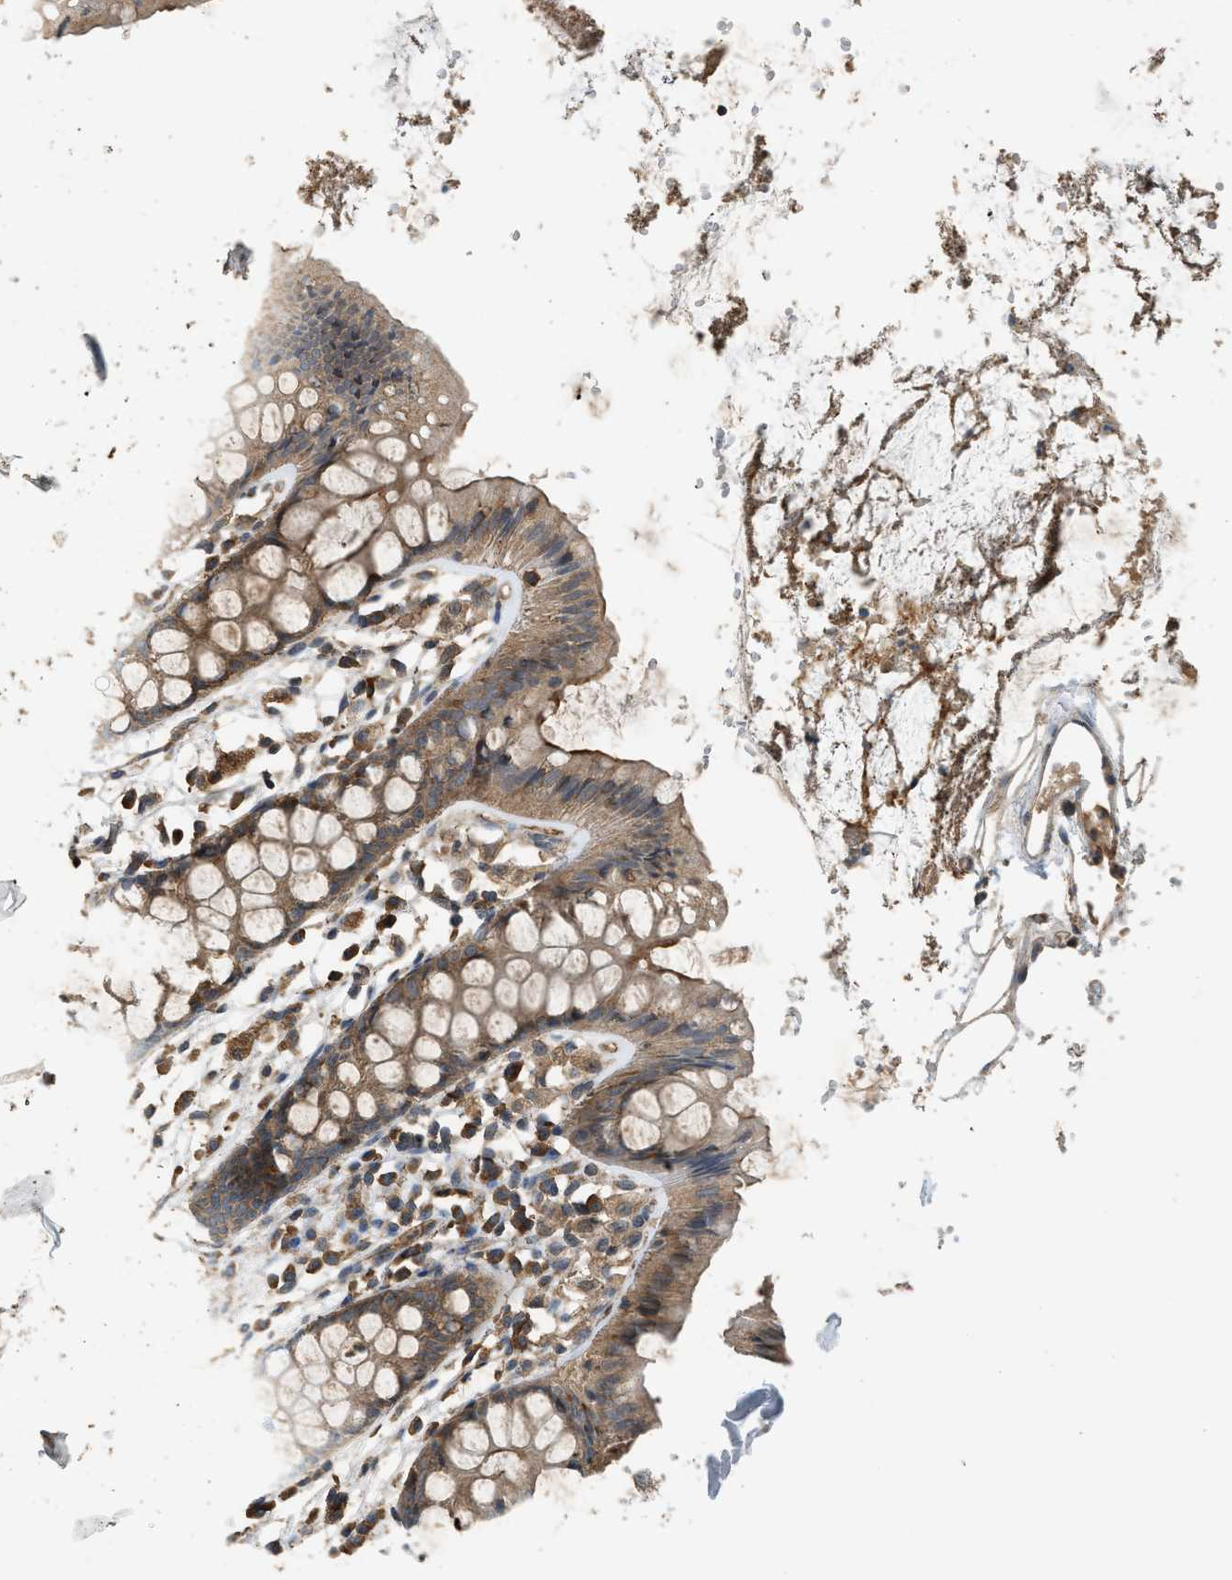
{"staining": {"intensity": "moderate", "quantity": ">75%", "location": "cytoplasmic/membranous"}, "tissue": "rectum", "cell_type": "Glandular cells", "image_type": "normal", "snomed": [{"axis": "morphology", "description": "Normal tissue, NOS"}, {"axis": "topography", "description": "Rectum"}], "caption": "Immunohistochemical staining of benign rectum displays medium levels of moderate cytoplasmic/membranous staining in approximately >75% of glandular cells.", "gene": "HIP1R", "patient": {"sex": "female", "age": 66}}